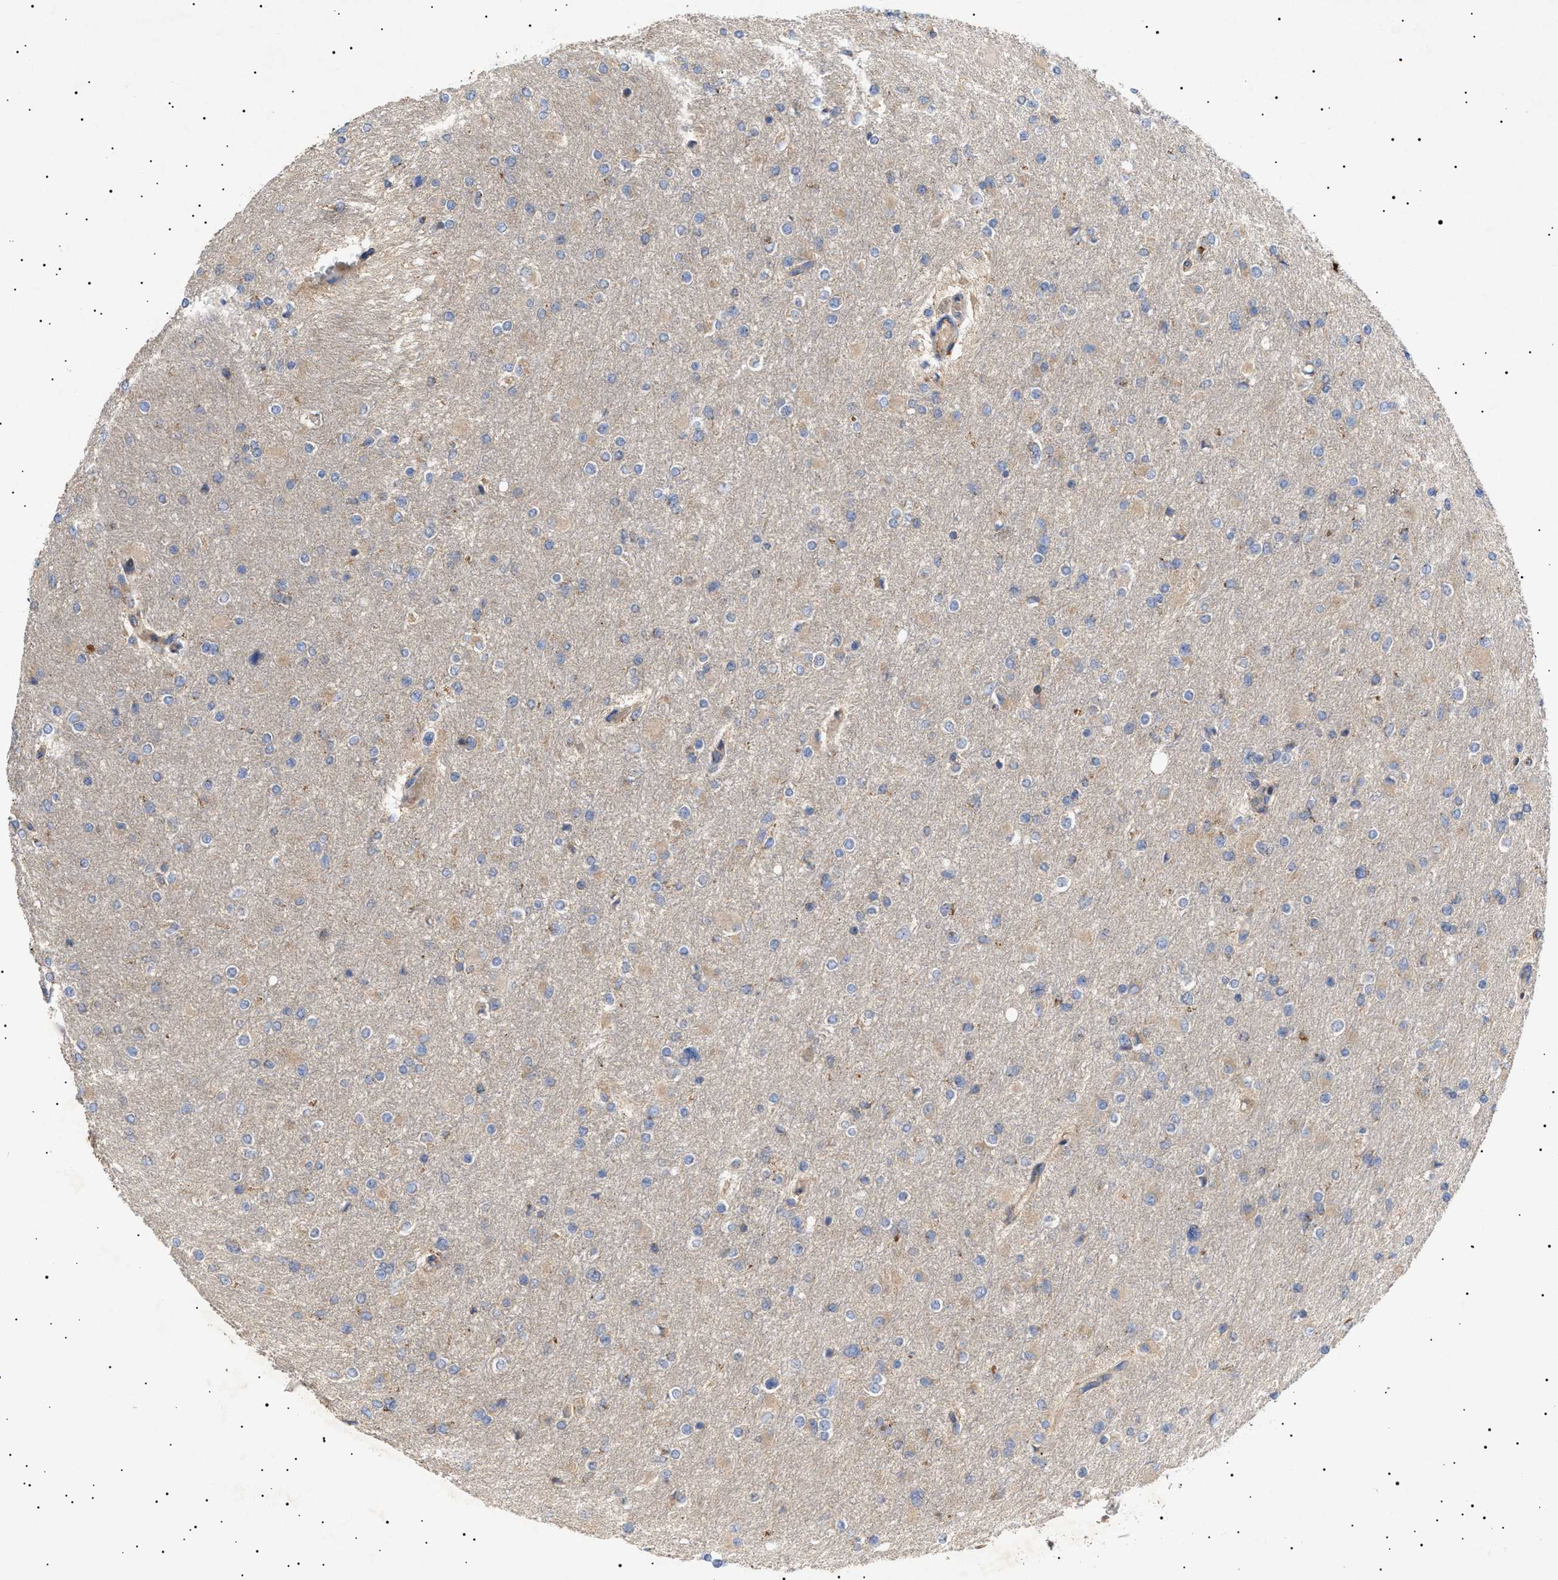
{"staining": {"intensity": "negative", "quantity": "none", "location": "none"}, "tissue": "glioma", "cell_type": "Tumor cells", "image_type": "cancer", "snomed": [{"axis": "morphology", "description": "Glioma, malignant, High grade"}, {"axis": "topography", "description": "Cerebral cortex"}], "caption": "A high-resolution histopathology image shows immunohistochemistry (IHC) staining of glioma, which displays no significant expression in tumor cells.", "gene": "MRPL10", "patient": {"sex": "female", "age": 36}}